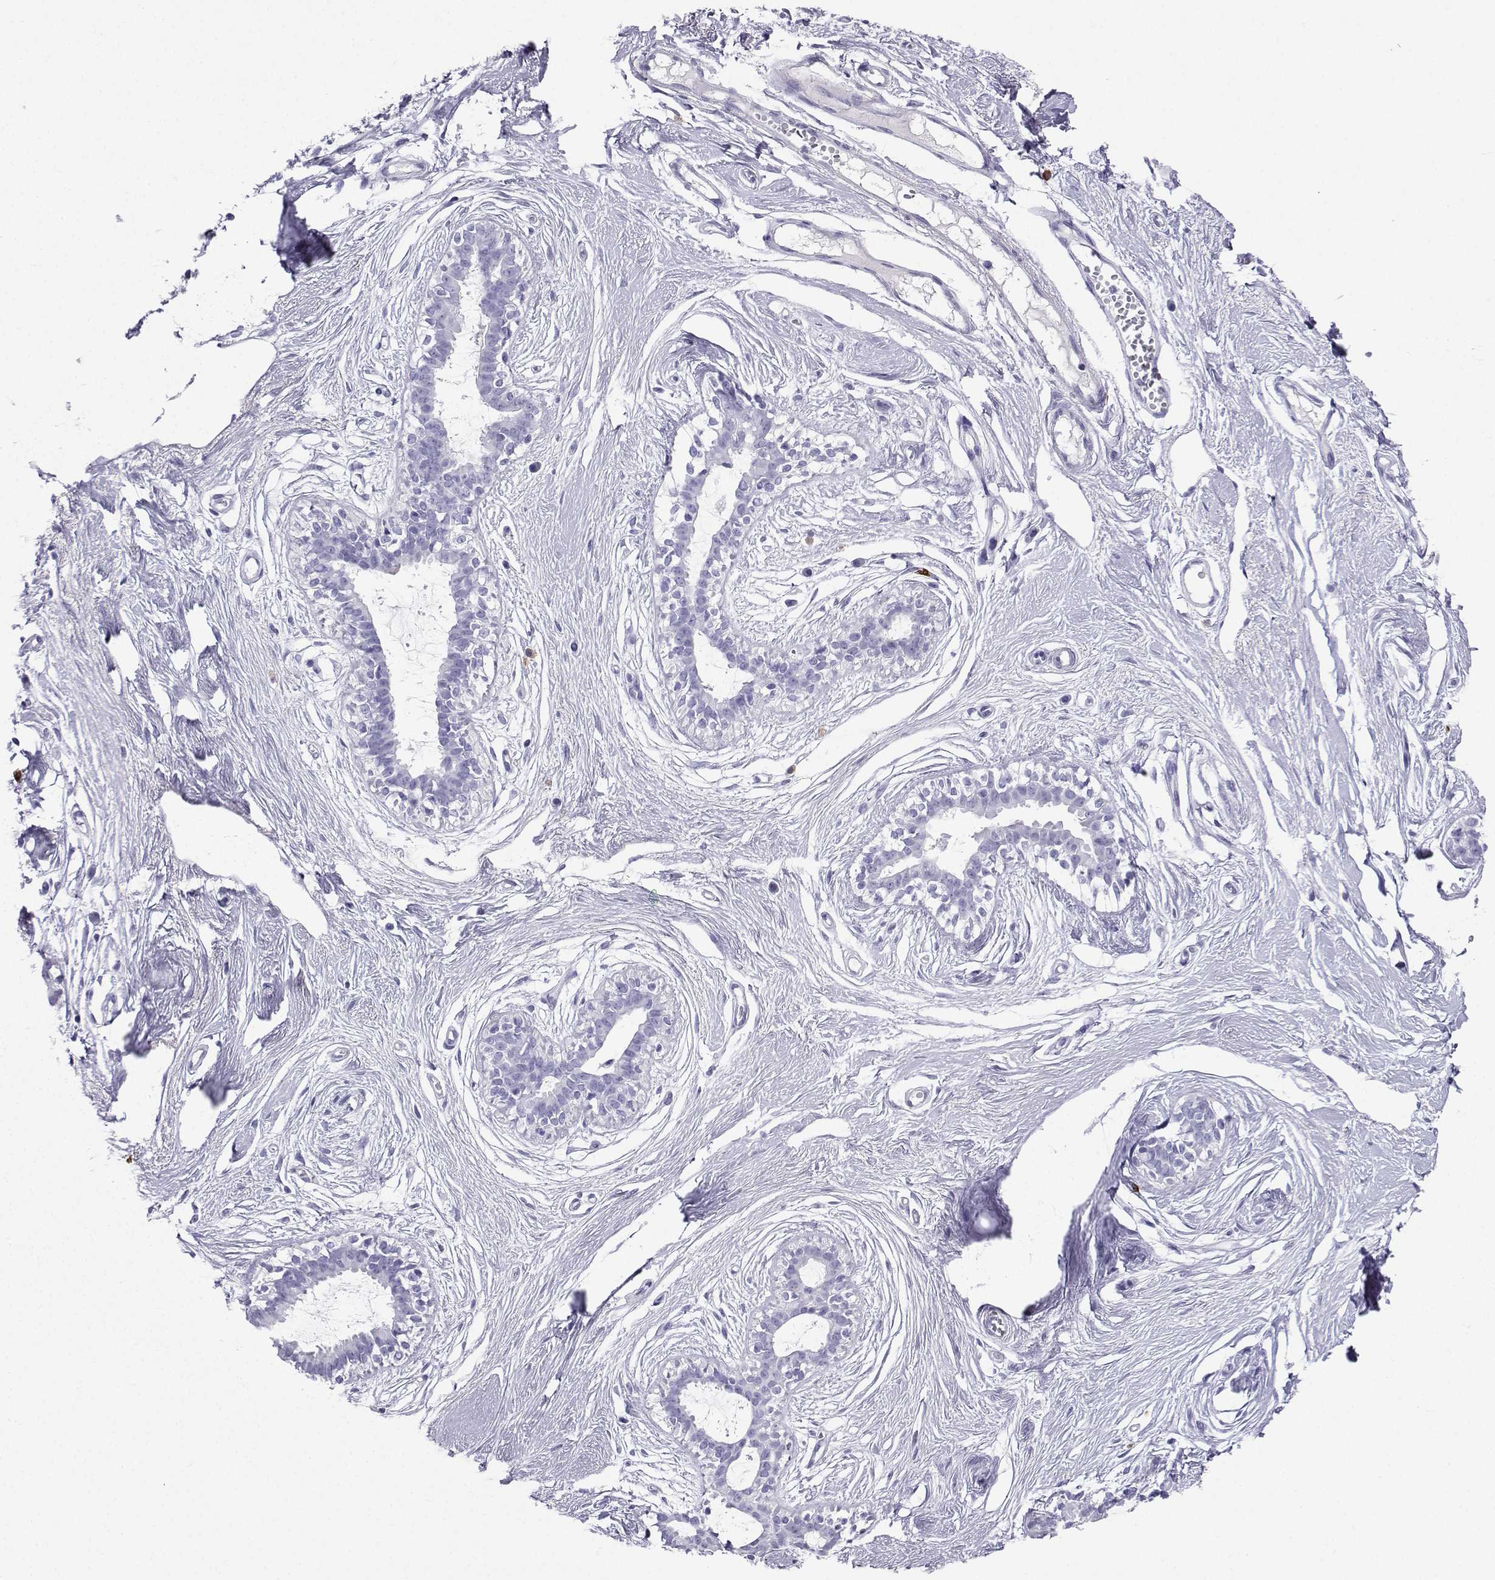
{"staining": {"intensity": "negative", "quantity": "none", "location": "none"}, "tissue": "breast", "cell_type": "Adipocytes", "image_type": "normal", "snomed": [{"axis": "morphology", "description": "Normal tissue, NOS"}, {"axis": "topography", "description": "Breast"}], "caption": "Immunohistochemistry (IHC) micrograph of benign breast: human breast stained with DAB (3,3'-diaminobenzidine) demonstrates no significant protein expression in adipocytes. The staining is performed using DAB brown chromogen with nuclei counter-stained in using hematoxylin.", "gene": "SLC18A2", "patient": {"sex": "female", "age": 49}}